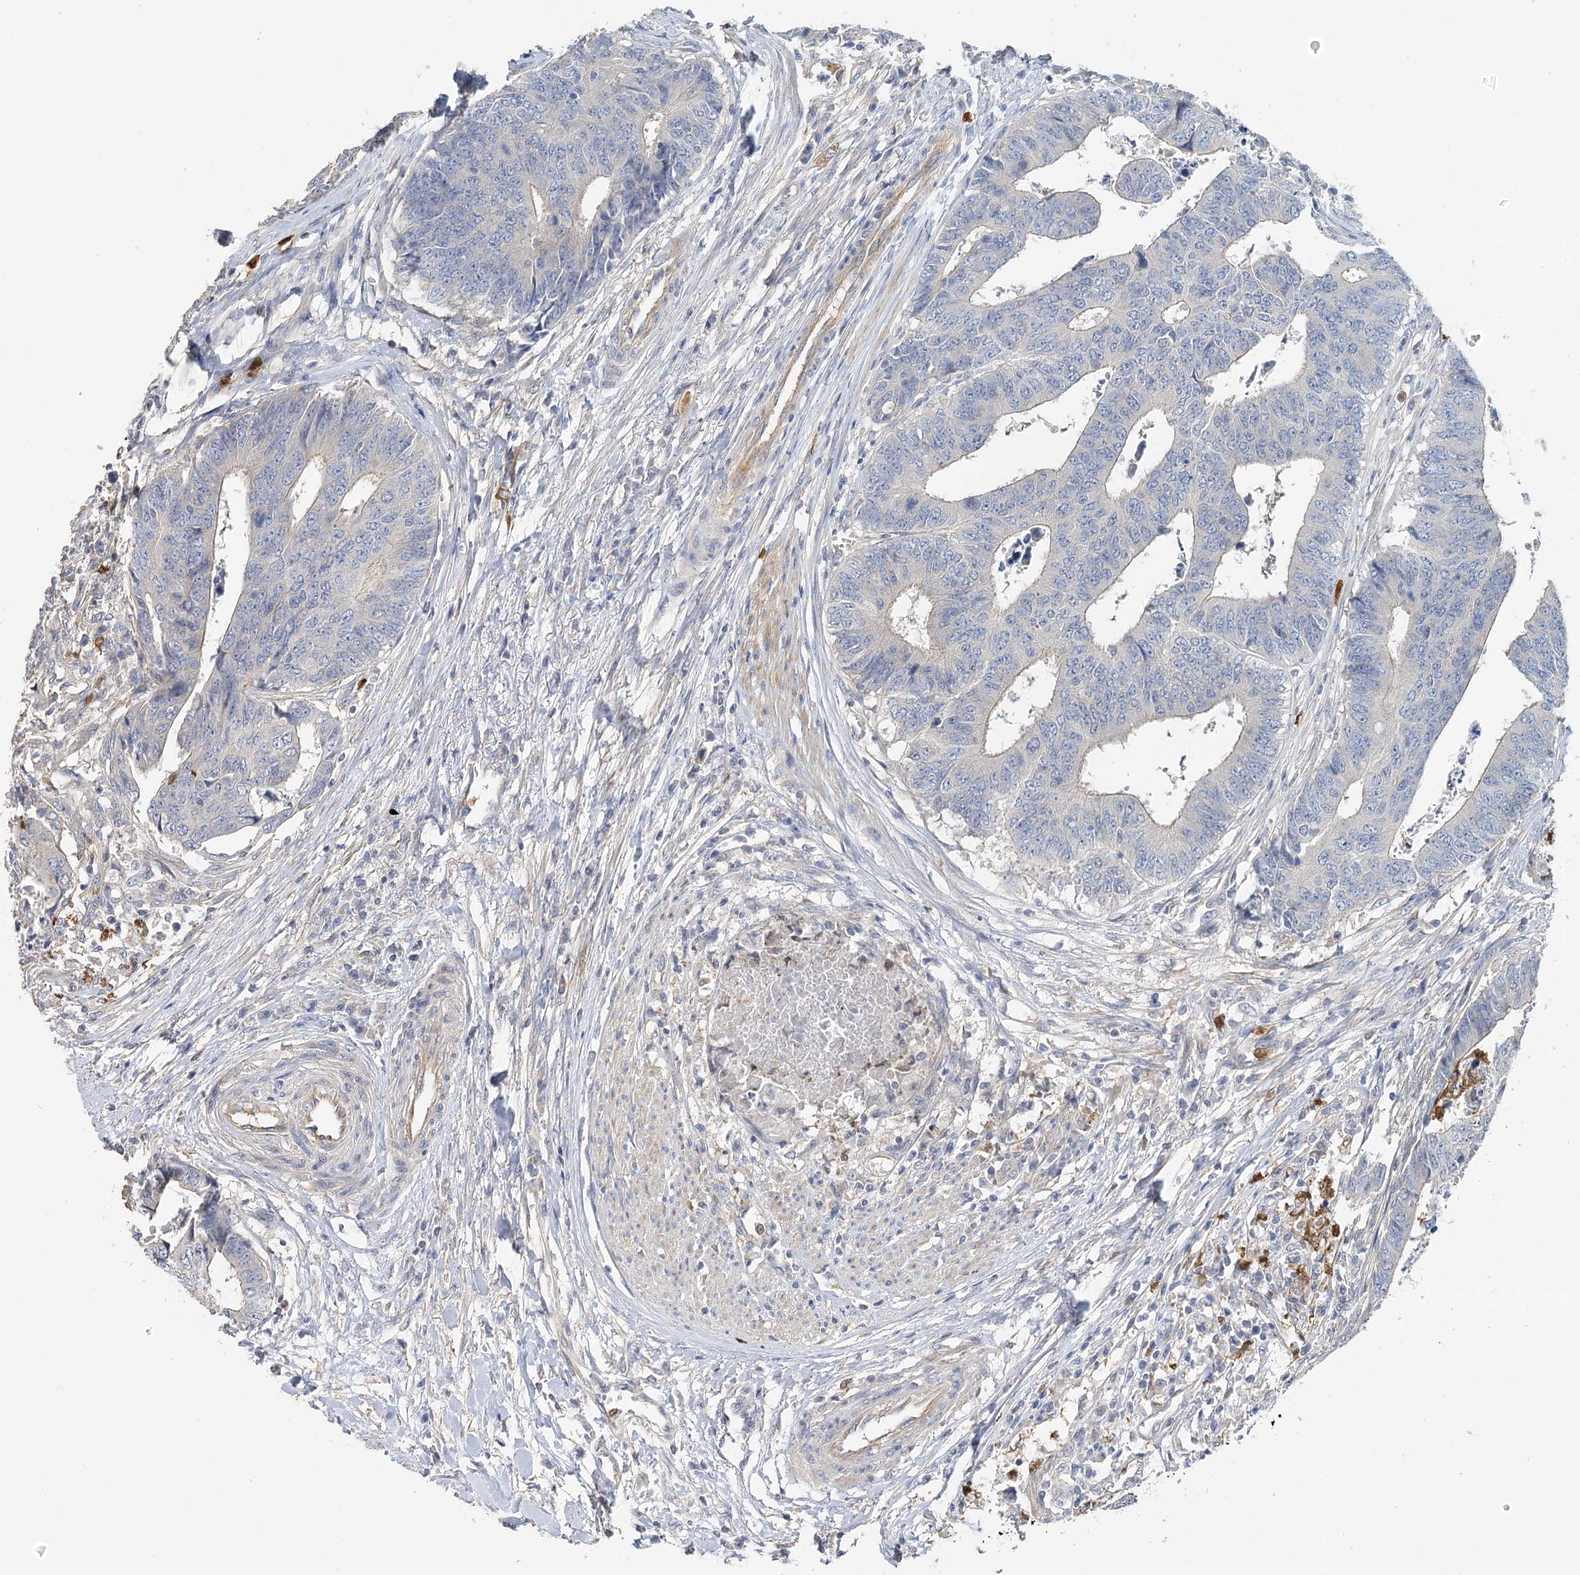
{"staining": {"intensity": "negative", "quantity": "none", "location": "none"}, "tissue": "colorectal cancer", "cell_type": "Tumor cells", "image_type": "cancer", "snomed": [{"axis": "morphology", "description": "Adenocarcinoma, NOS"}, {"axis": "topography", "description": "Rectum"}], "caption": "Colorectal cancer was stained to show a protein in brown. There is no significant staining in tumor cells.", "gene": "EPB41L5", "patient": {"sex": "male", "age": 84}}